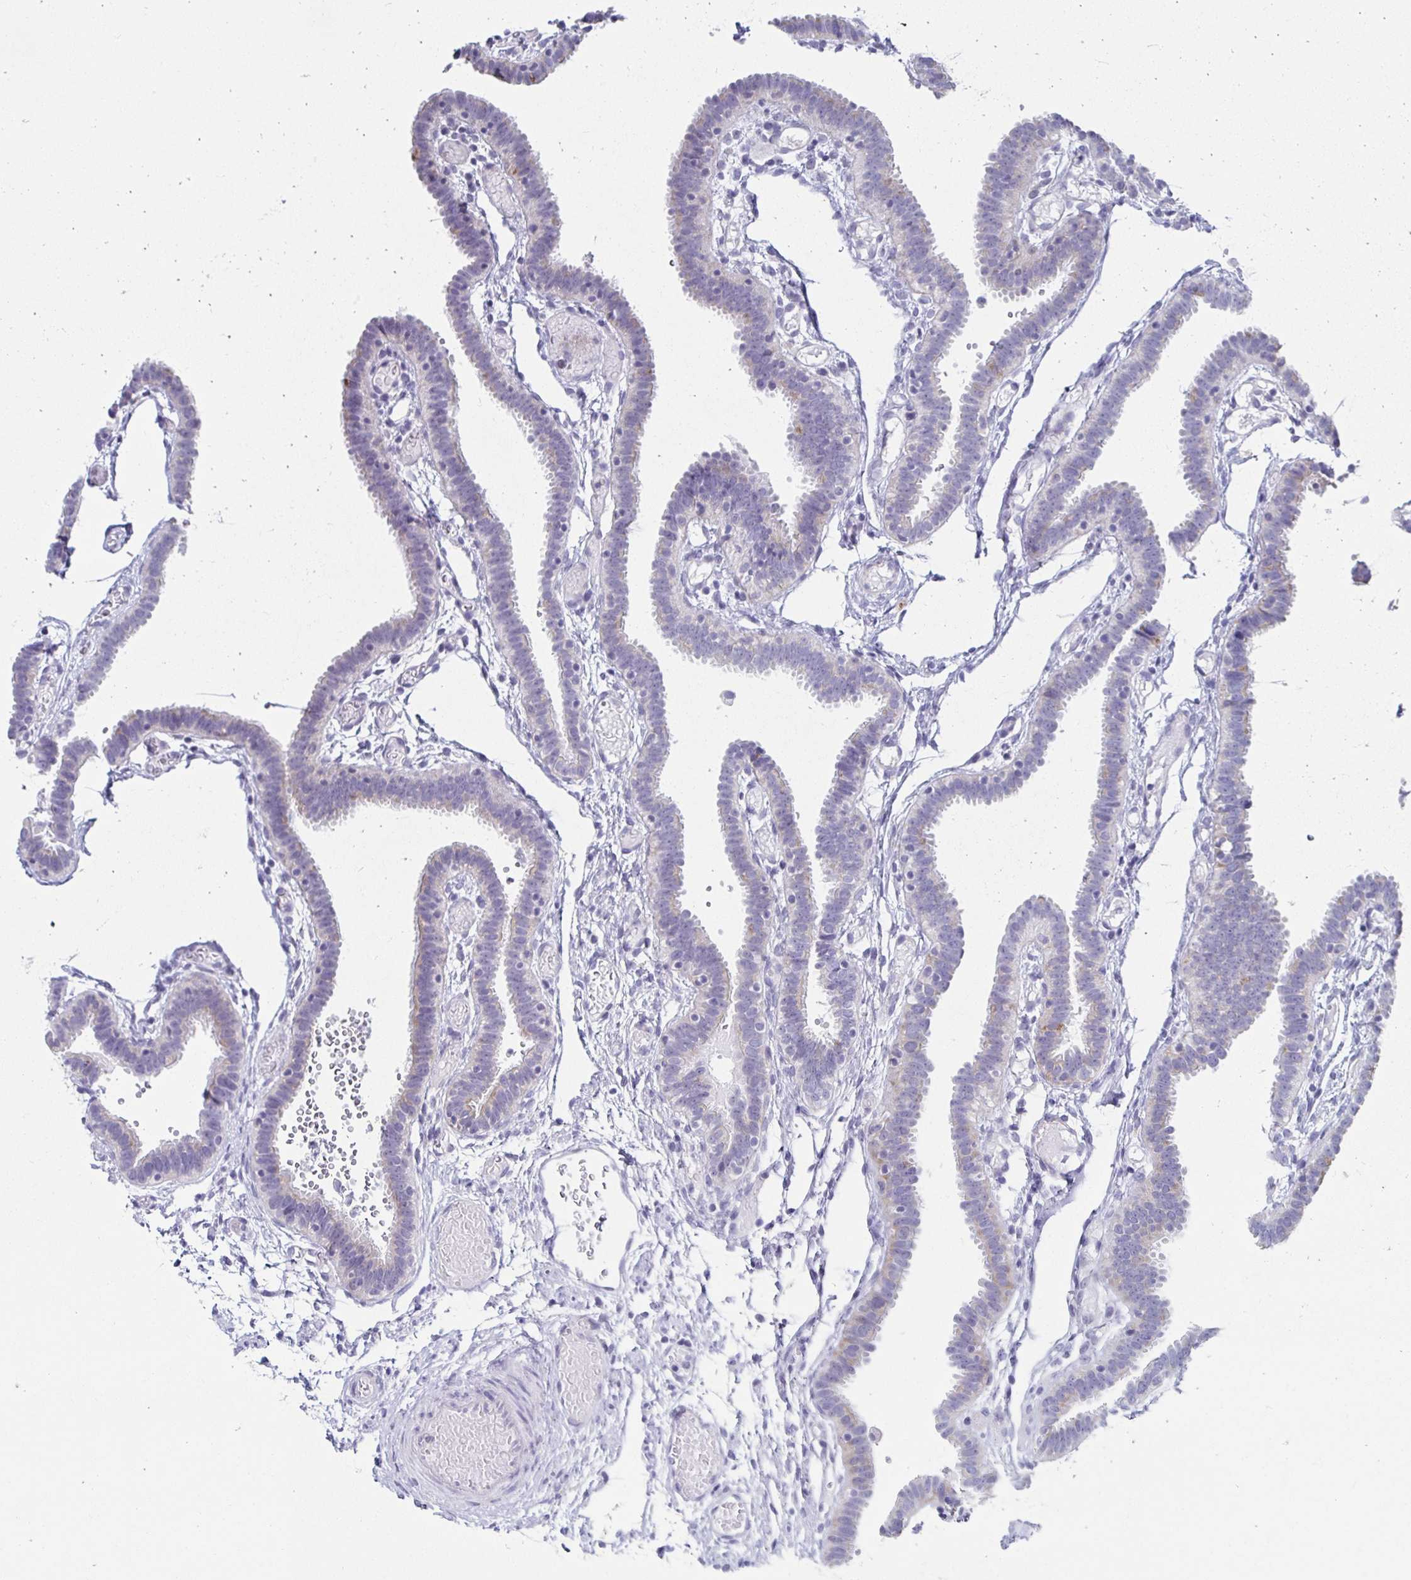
{"staining": {"intensity": "strong", "quantity": "<25%", "location": "cytoplasmic/membranous"}, "tissue": "fallopian tube", "cell_type": "Glandular cells", "image_type": "normal", "snomed": [{"axis": "morphology", "description": "Normal tissue, NOS"}, {"axis": "topography", "description": "Fallopian tube"}], "caption": "IHC image of normal fallopian tube: fallopian tube stained using IHC exhibits medium levels of strong protein expression localized specifically in the cytoplasmic/membranous of glandular cells, appearing as a cytoplasmic/membranous brown color.", "gene": "NOCT", "patient": {"sex": "female", "age": 37}}